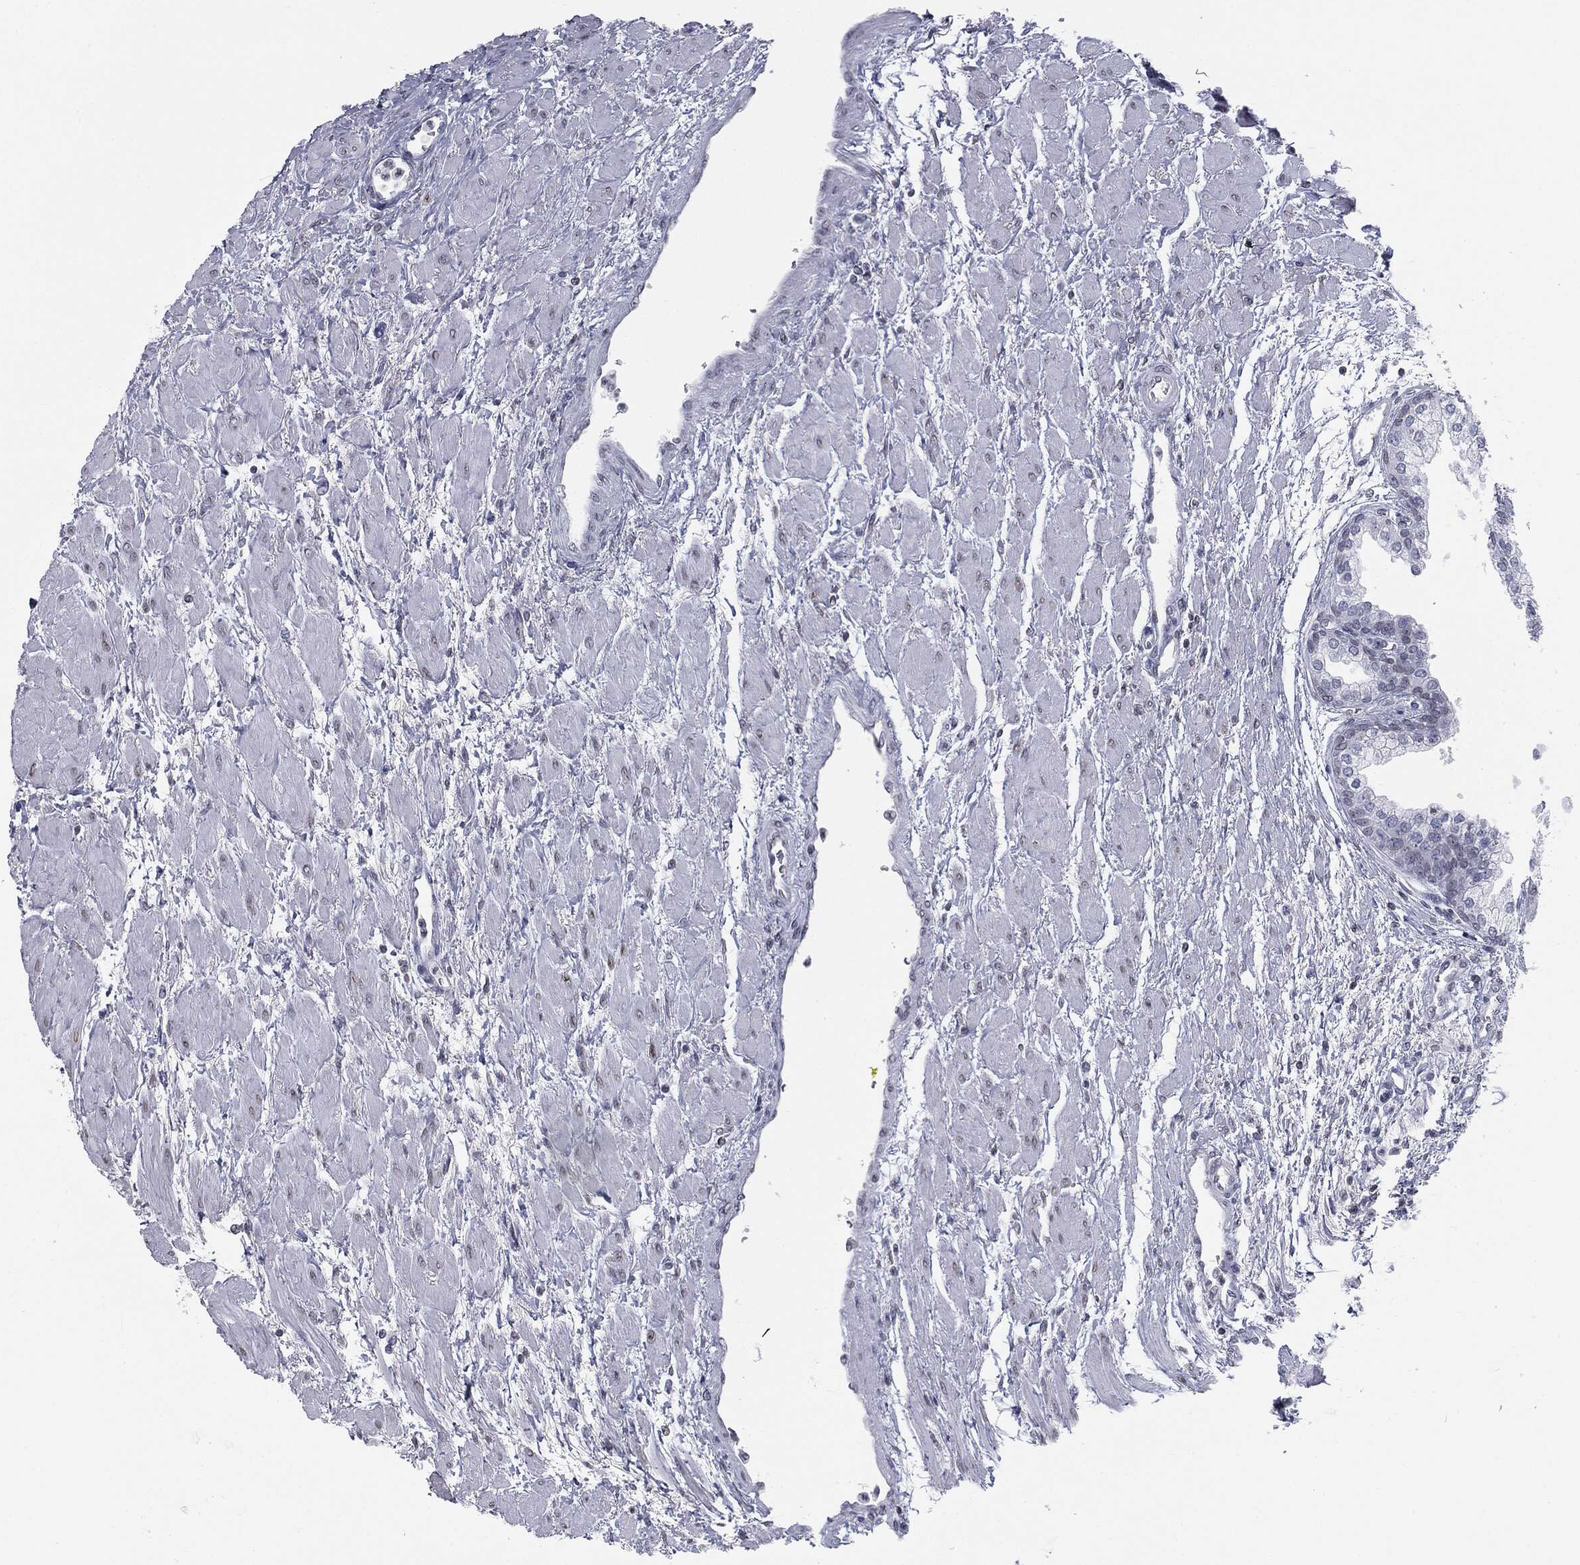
{"staining": {"intensity": "negative", "quantity": "none", "location": "none"}, "tissue": "prostate cancer", "cell_type": "Tumor cells", "image_type": "cancer", "snomed": [{"axis": "morphology", "description": "Adenocarcinoma, High grade"}, {"axis": "topography", "description": "Prostate"}], "caption": "IHC histopathology image of neoplastic tissue: prostate high-grade adenocarcinoma stained with DAB (3,3'-diaminobenzidine) demonstrates no significant protein staining in tumor cells.", "gene": "ALDOB", "patient": {"sex": "male", "age": 58}}